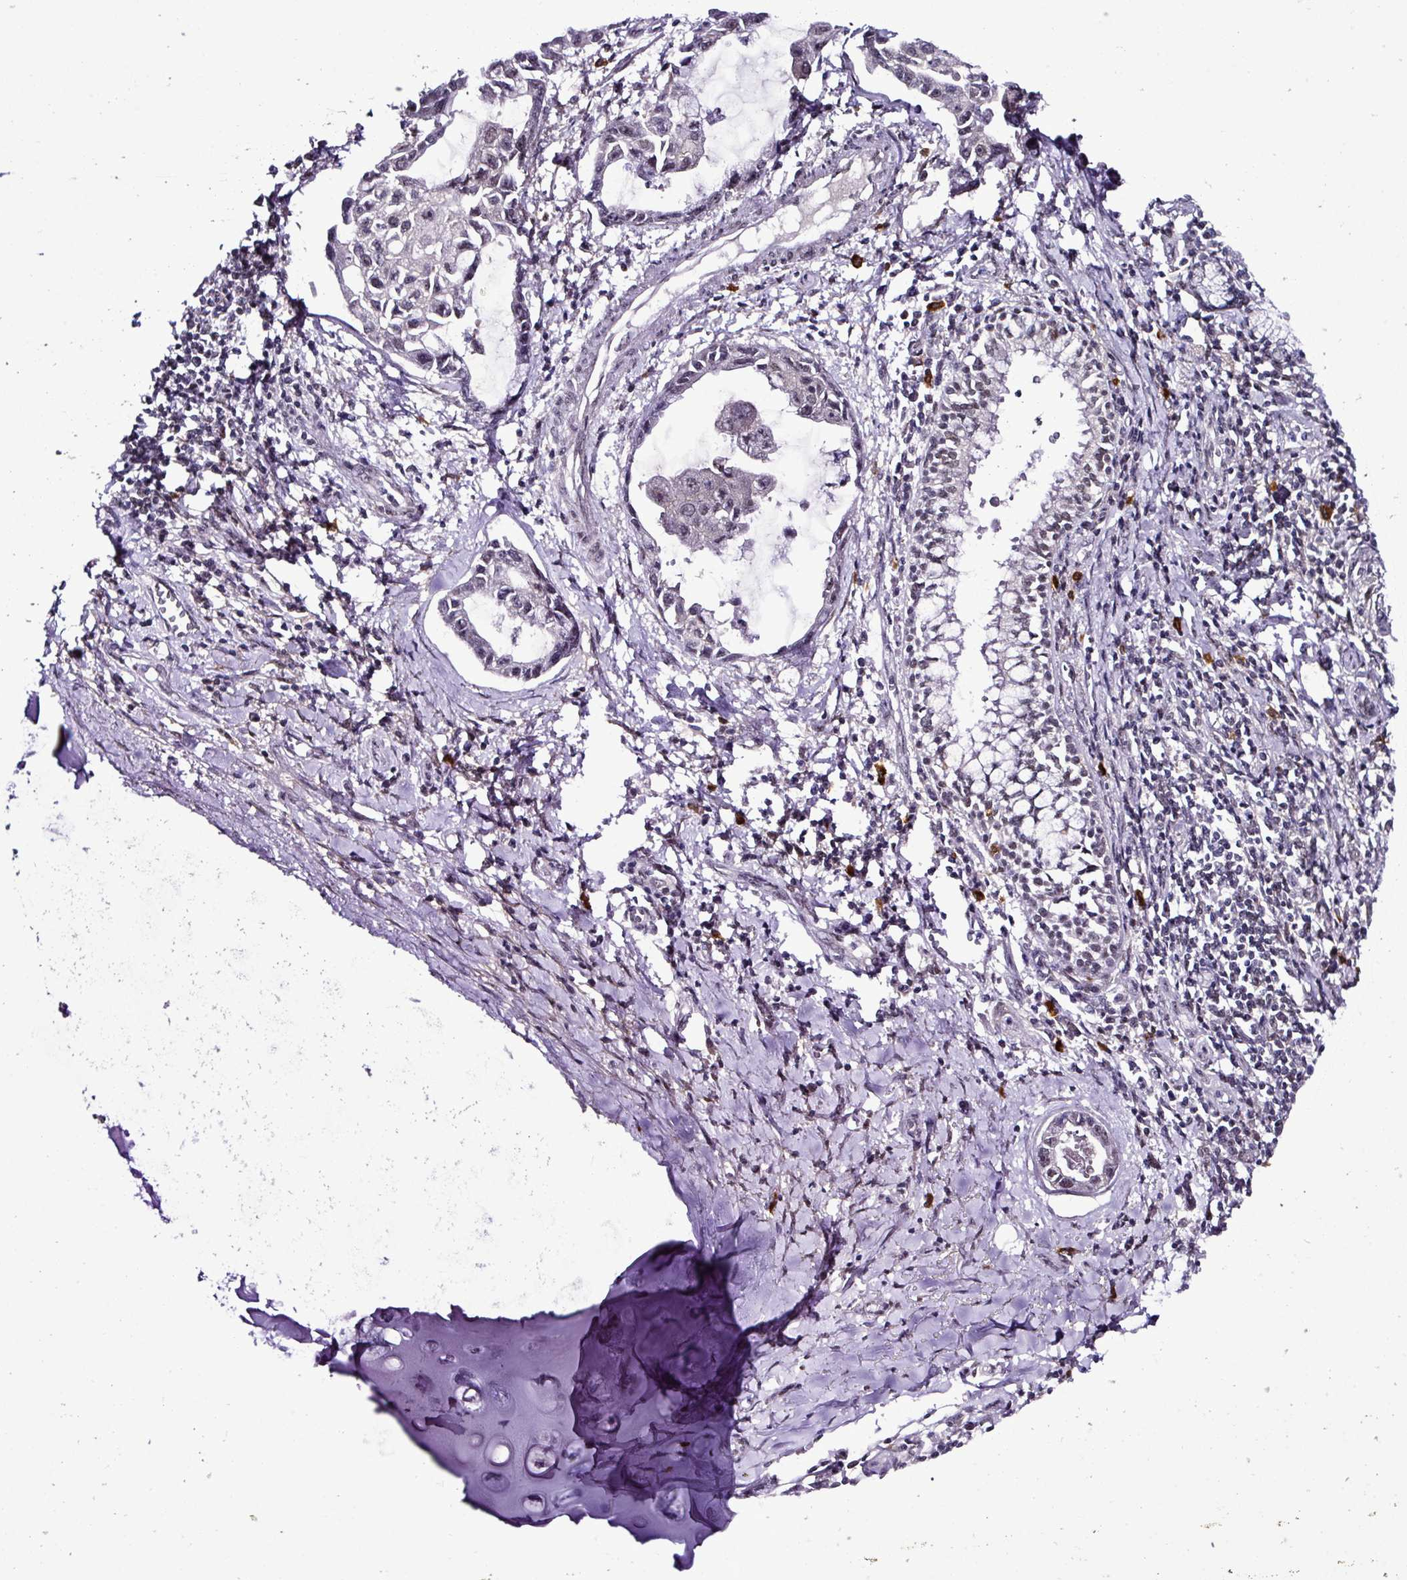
{"staining": {"intensity": "moderate", "quantity": "25%-75%", "location": "nuclear"}, "tissue": "lung cancer", "cell_type": "Tumor cells", "image_type": "cancer", "snomed": [{"axis": "morphology", "description": "Adenocarcinoma, NOS"}, {"axis": "topography", "description": "Lung"}], "caption": "Tumor cells display medium levels of moderate nuclear positivity in about 25%-75% of cells in human lung cancer.", "gene": "NOTCH2", "patient": {"sex": "male", "age": 64}}